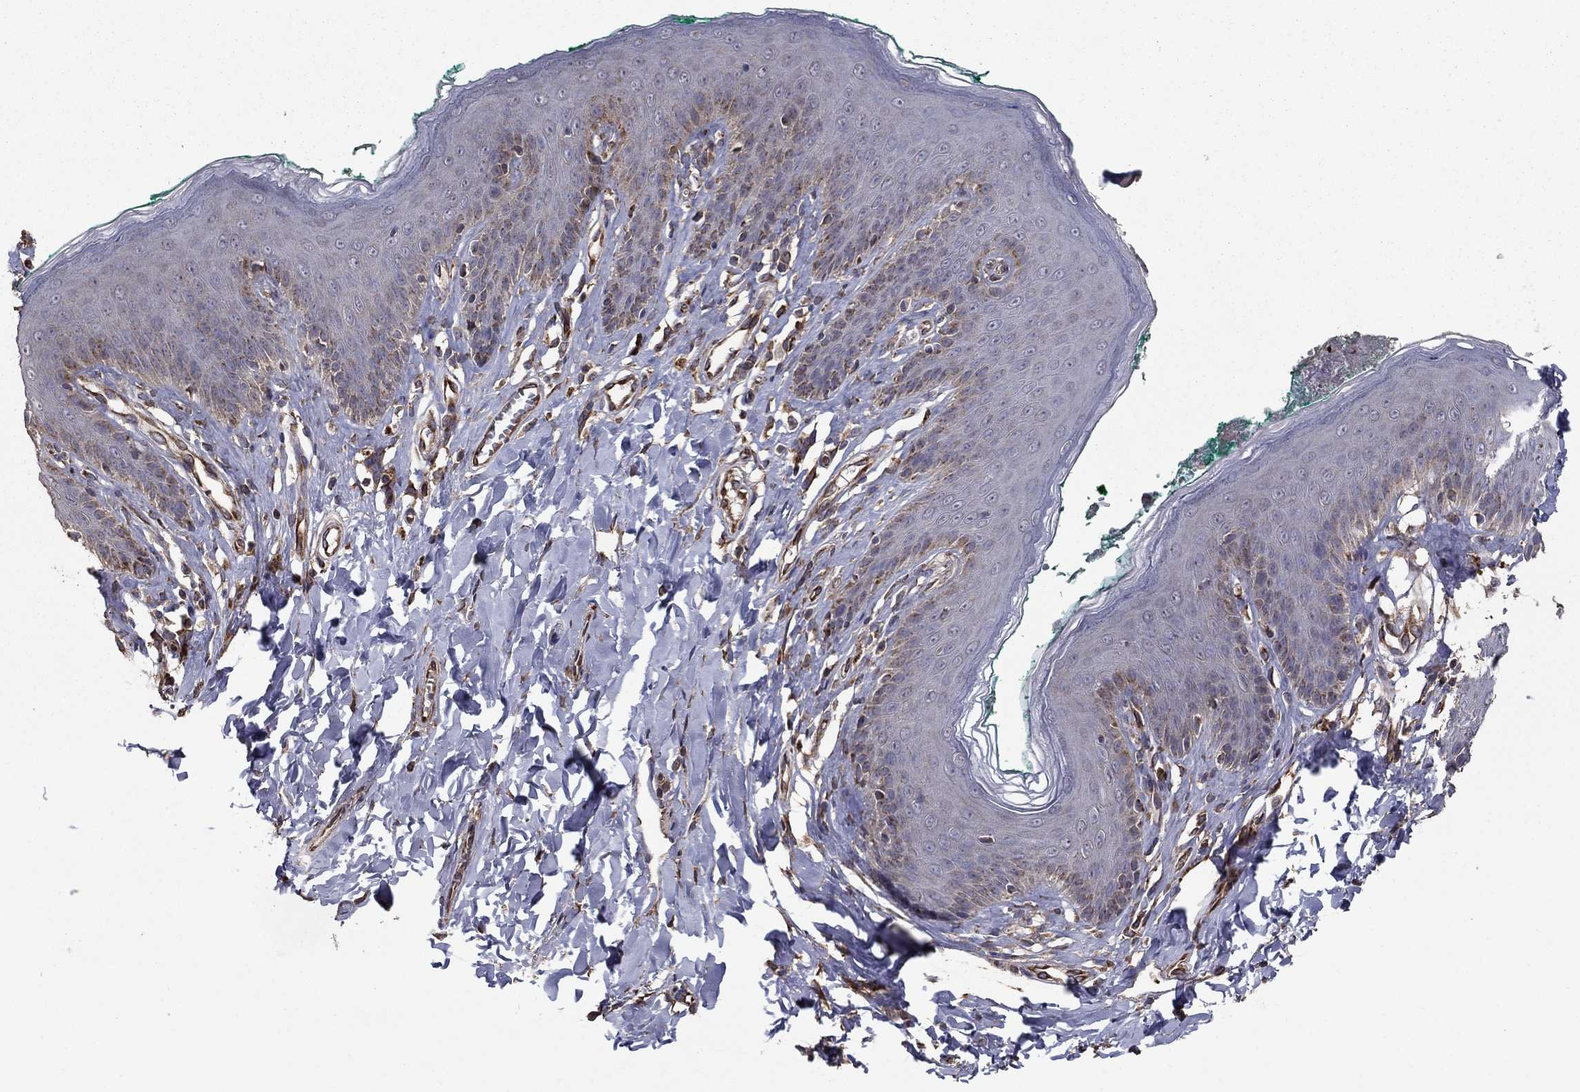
{"staining": {"intensity": "negative", "quantity": "none", "location": "none"}, "tissue": "skin", "cell_type": "Epidermal cells", "image_type": "normal", "snomed": [{"axis": "morphology", "description": "Normal tissue, NOS"}, {"axis": "topography", "description": "Vulva"}], "caption": "IHC of benign skin demonstrates no expression in epidermal cells.", "gene": "FLT4", "patient": {"sex": "female", "age": 66}}